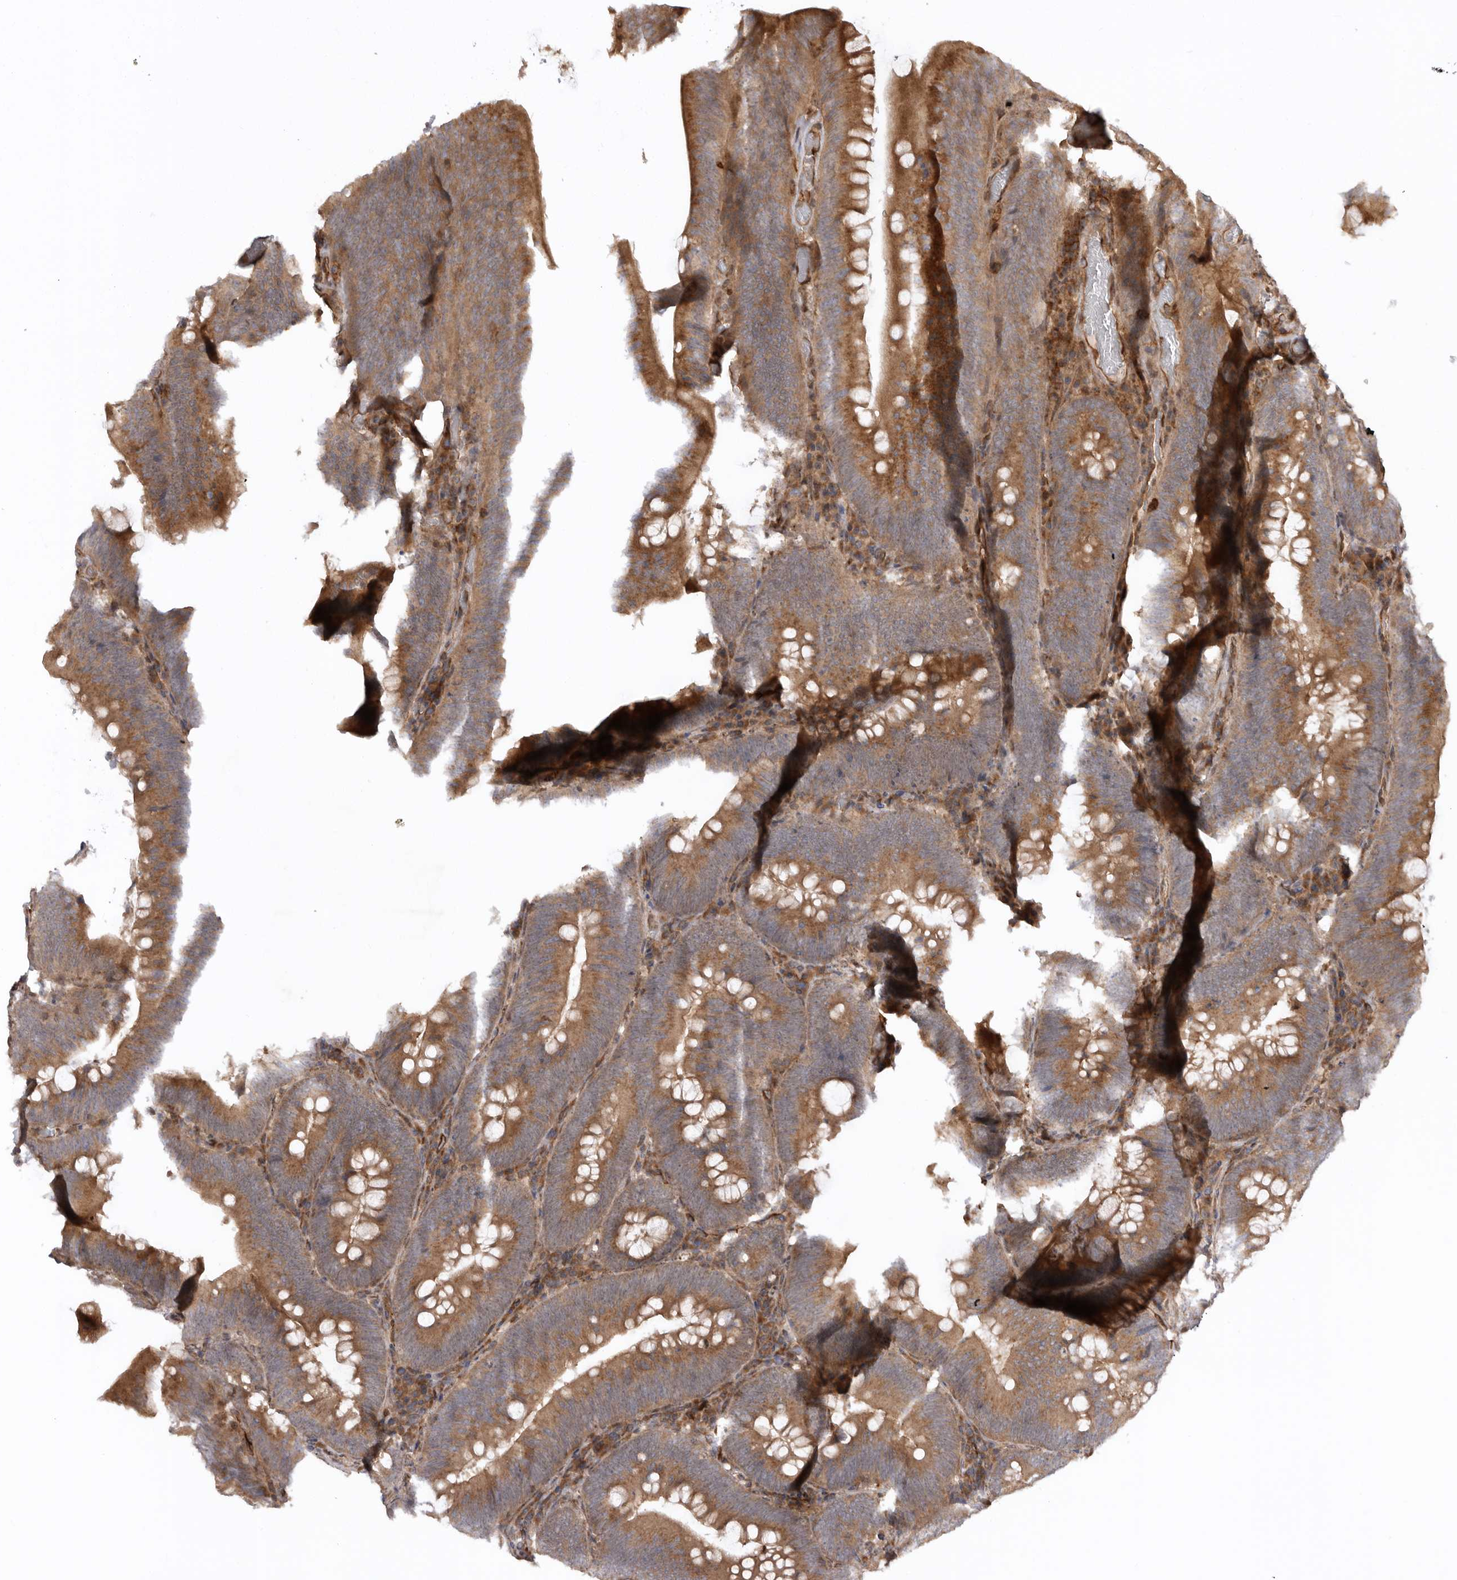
{"staining": {"intensity": "moderate", "quantity": ">75%", "location": "cytoplasmic/membranous"}, "tissue": "colorectal cancer", "cell_type": "Tumor cells", "image_type": "cancer", "snomed": [{"axis": "morphology", "description": "Normal tissue, NOS"}, {"axis": "topography", "description": "Colon"}], "caption": "Protein expression analysis of colorectal cancer shows moderate cytoplasmic/membranous expression in about >75% of tumor cells. (IHC, brightfield microscopy, high magnification).", "gene": "DHDDS", "patient": {"sex": "female", "age": 82}}